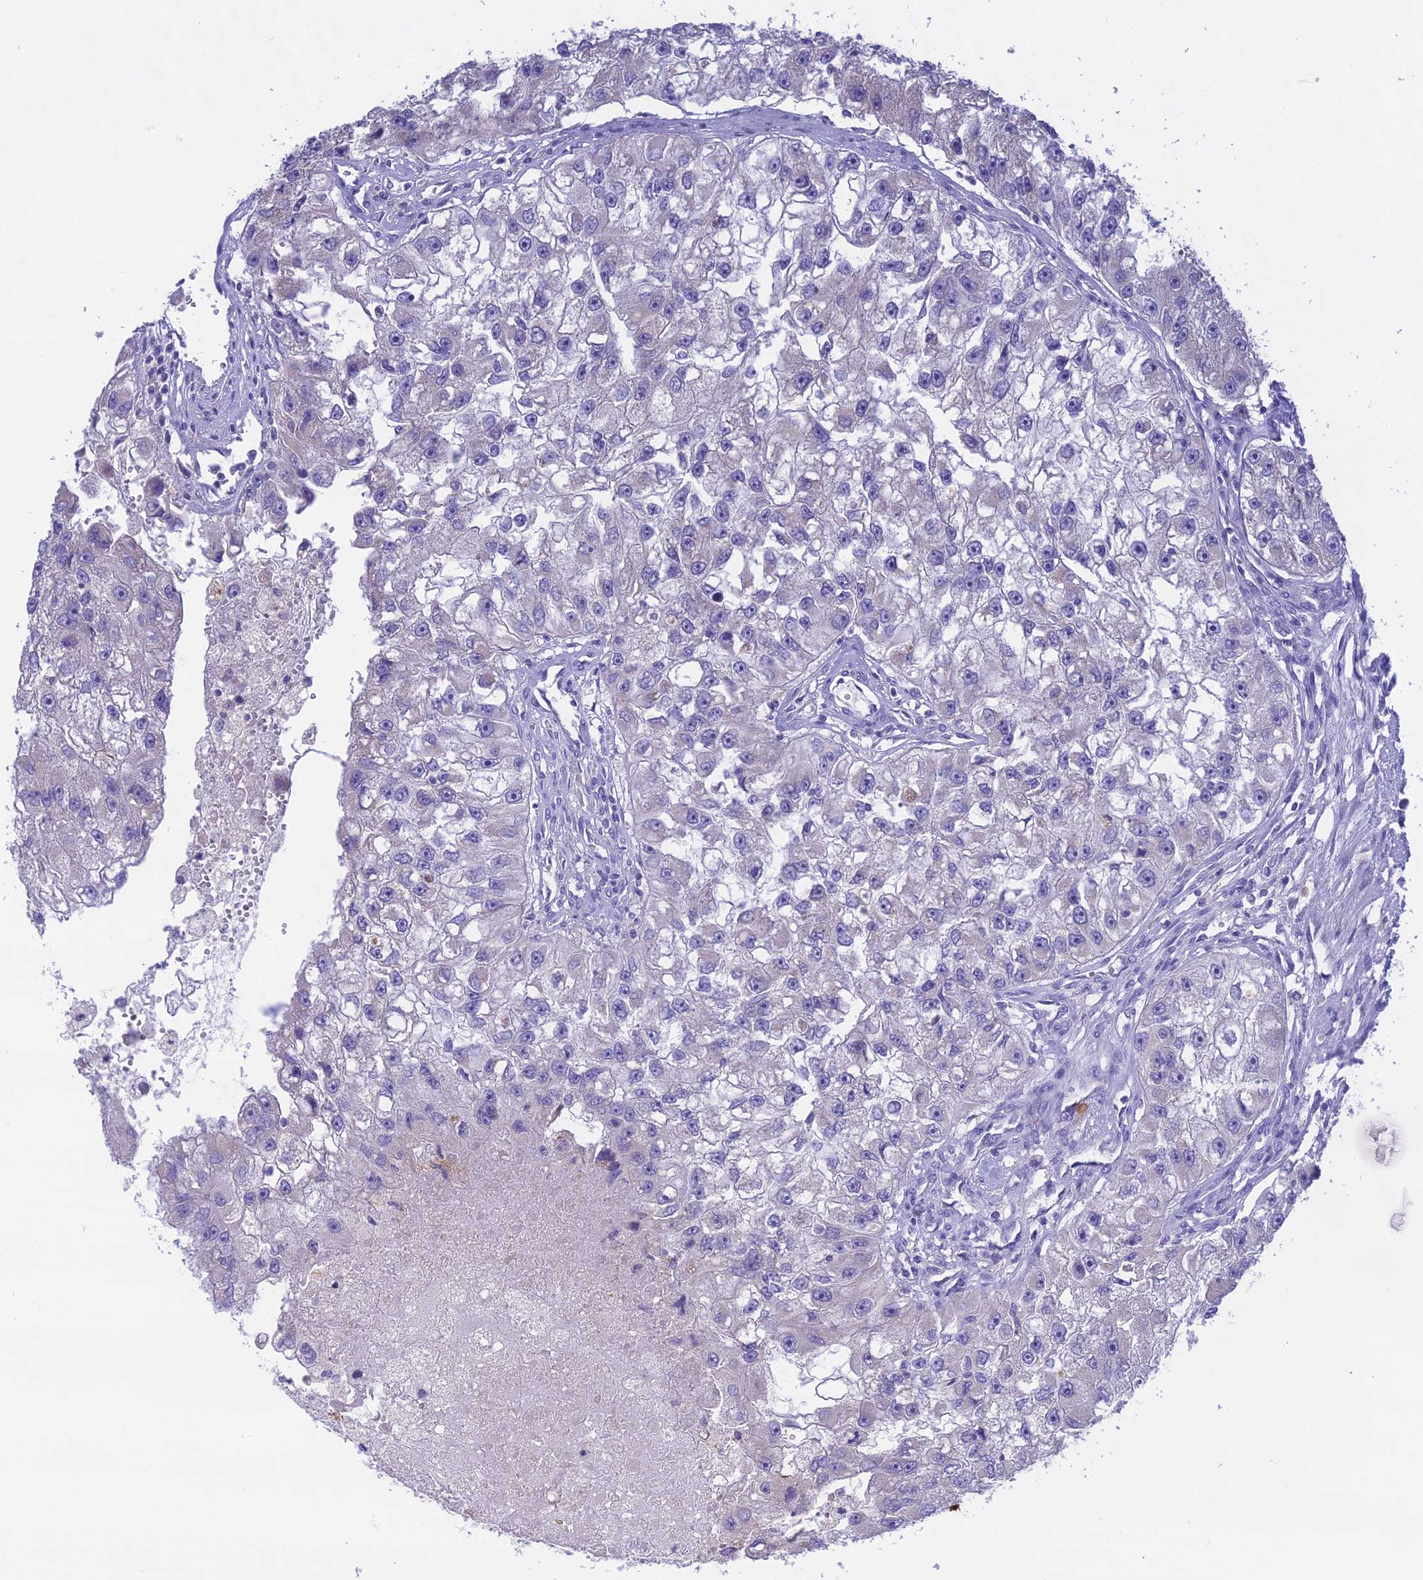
{"staining": {"intensity": "negative", "quantity": "none", "location": "none"}, "tissue": "renal cancer", "cell_type": "Tumor cells", "image_type": "cancer", "snomed": [{"axis": "morphology", "description": "Adenocarcinoma, NOS"}, {"axis": "topography", "description": "Kidney"}], "caption": "IHC photomicrograph of human renal cancer (adenocarcinoma) stained for a protein (brown), which shows no staining in tumor cells.", "gene": "KIAA0408", "patient": {"sex": "male", "age": 63}}